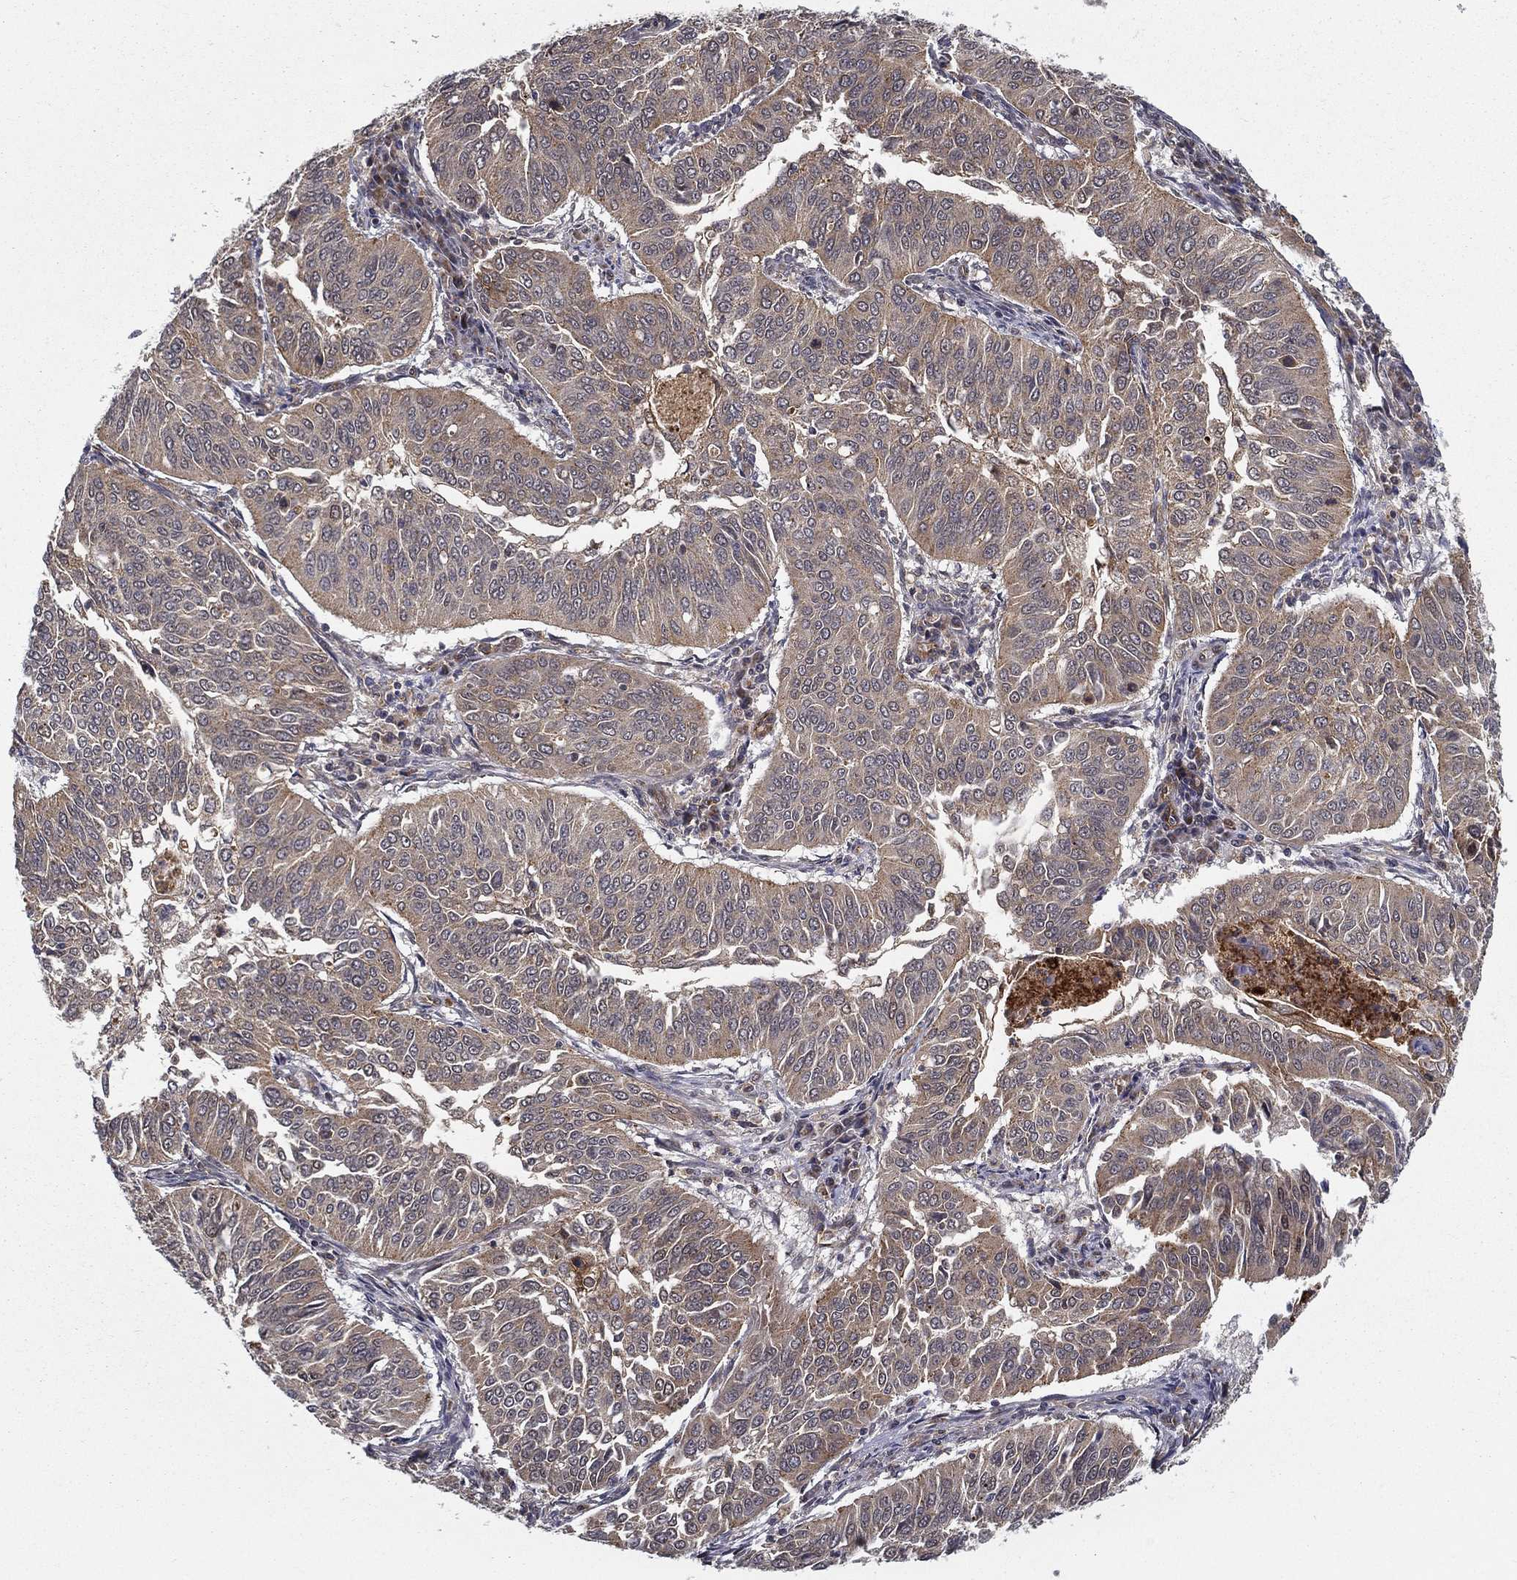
{"staining": {"intensity": "negative", "quantity": "none", "location": "none"}, "tissue": "cervical cancer", "cell_type": "Tumor cells", "image_type": "cancer", "snomed": [{"axis": "morphology", "description": "Normal tissue, NOS"}, {"axis": "morphology", "description": "Squamous cell carcinoma, NOS"}, {"axis": "topography", "description": "Cervix"}], "caption": "Micrograph shows no significant protein staining in tumor cells of squamous cell carcinoma (cervical). (DAB (3,3'-diaminobenzidine) immunohistochemistry (IHC), high magnification).", "gene": "UACA", "patient": {"sex": "female", "age": 39}}